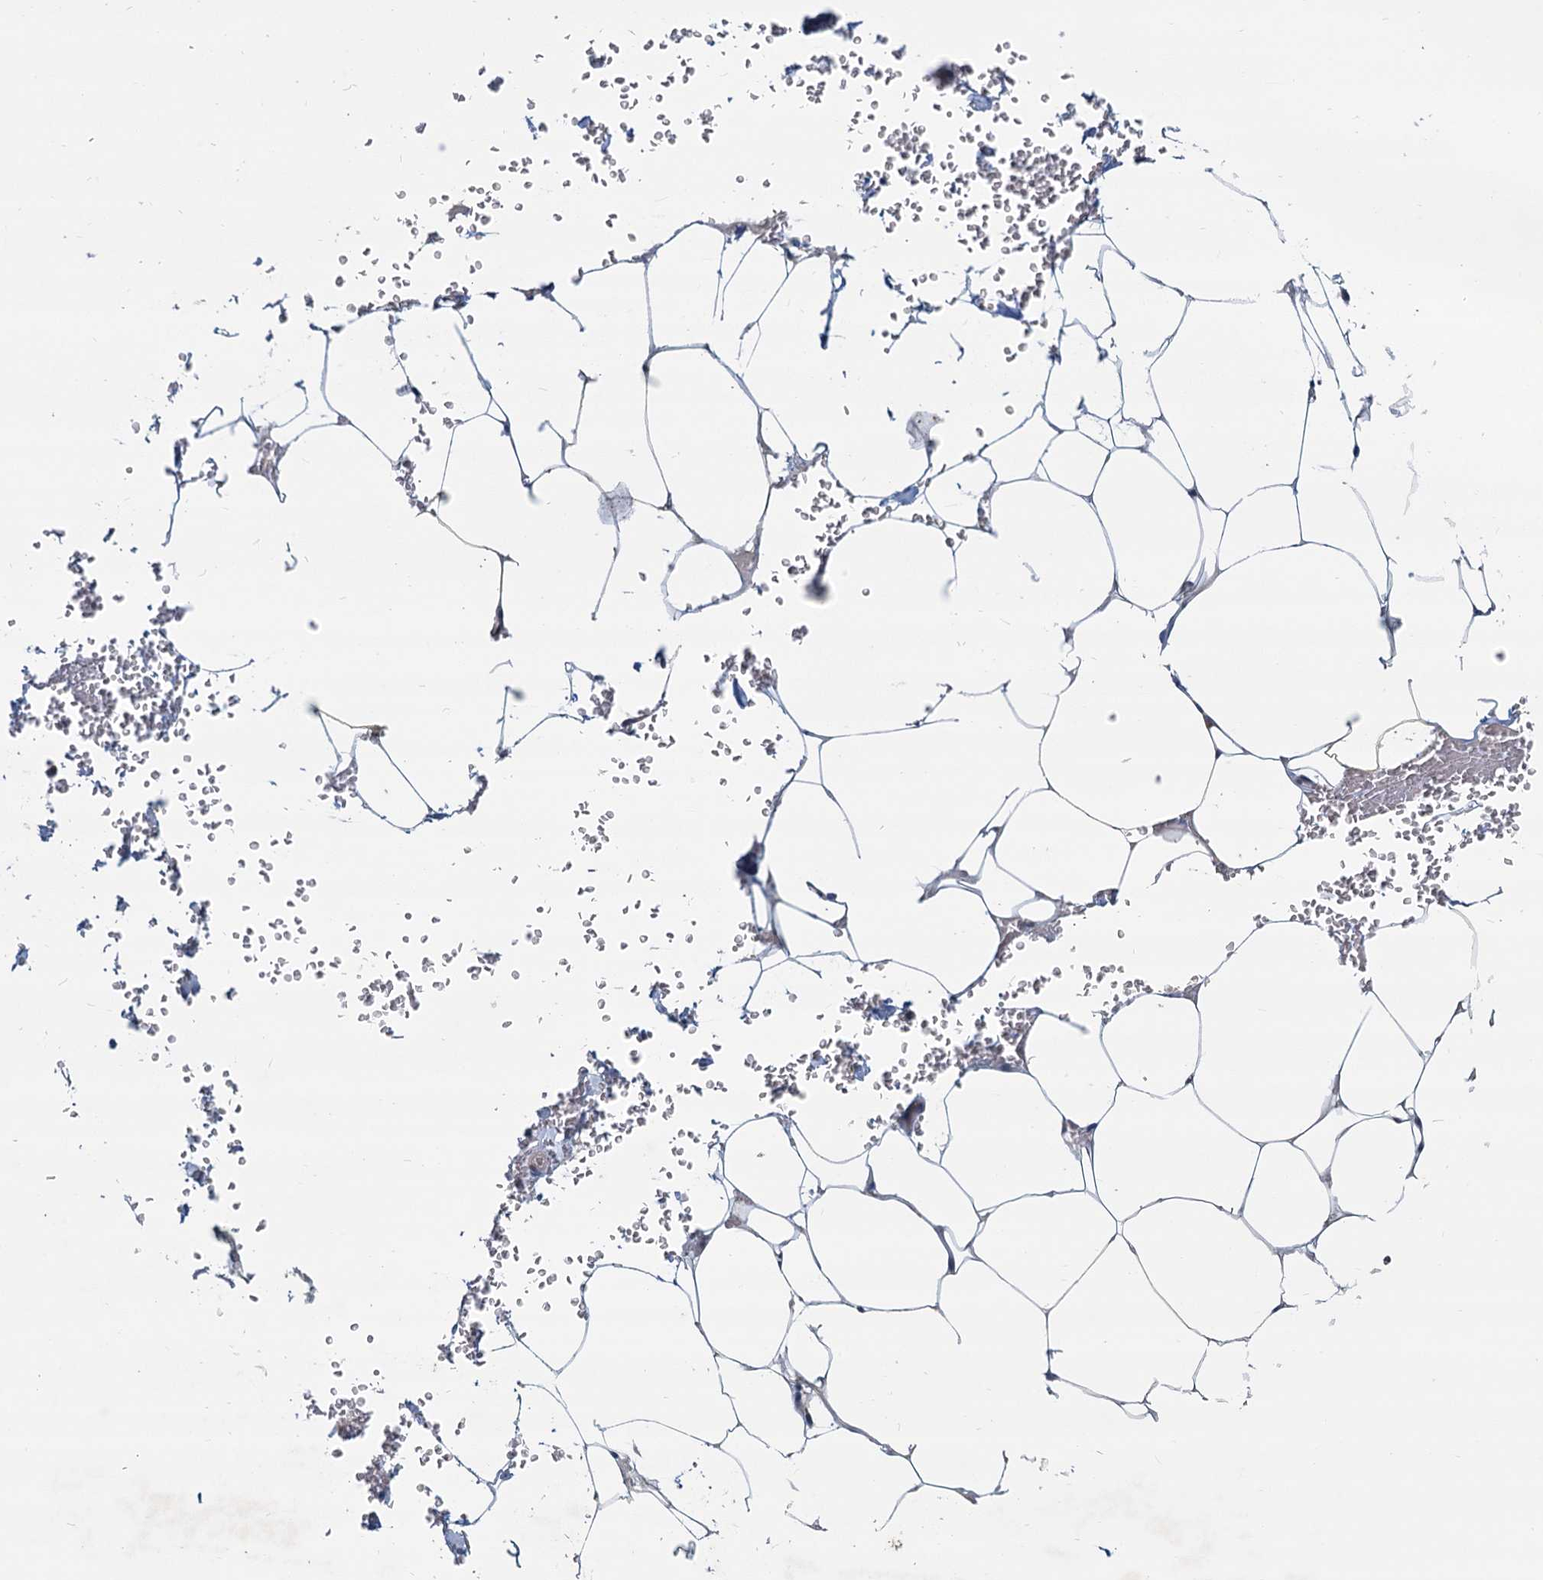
{"staining": {"intensity": "negative", "quantity": "none", "location": "none"}, "tissue": "adipose tissue", "cell_type": "Adipocytes", "image_type": "normal", "snomed": [{"axis": "morphology", "description": "Normal tissue, NOS"}, {"axis": "topography", "description": "Gallbladder"}, {"axis": "topography", "description": "Peripheral nerve tissue"}], "caption": "Protein analysis of unremarkable adipose tissue shows no significant expression in adipocytes.", "gene": "STAP1", "patient": {"sex": "male", "age": 38}}